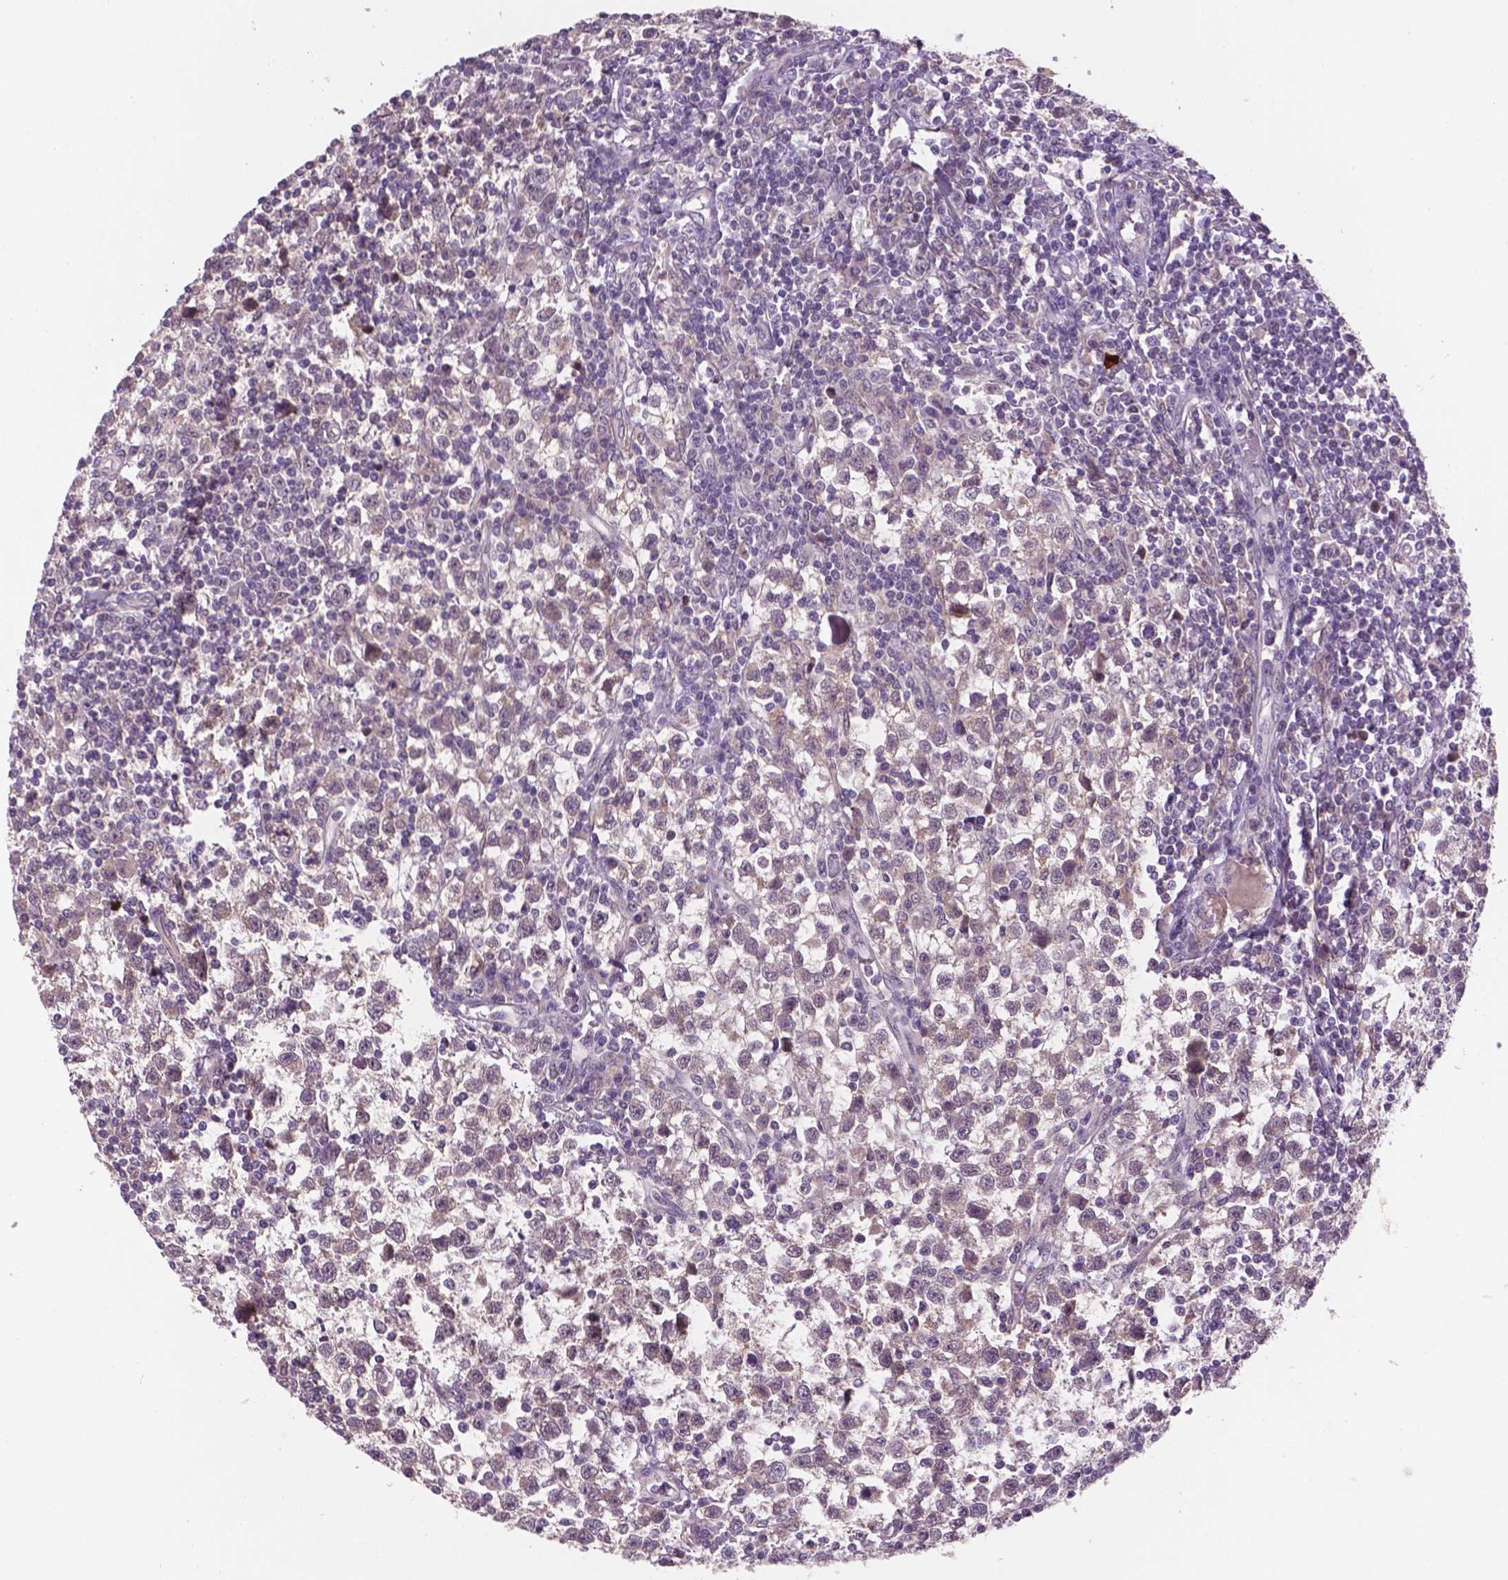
{"staining": {"intensity": "negative", "quantity": "none", "location": "none"}, "tissue": "testis cancer", "cell_type": "Tumor cells", "image_type": "cancer", "snomed": [{"axis": "morphology", "description": "Seminoma, NOS"}, {"axis": "topography", "description": "Testis"}], "caption": "Tumor cells show no significant protein staining in testis cancer. (DAB immunohistochemistry (IHC), high magnification).", "gene": "GXYLT2", "patient": {"sex": "male", "age": 34}}